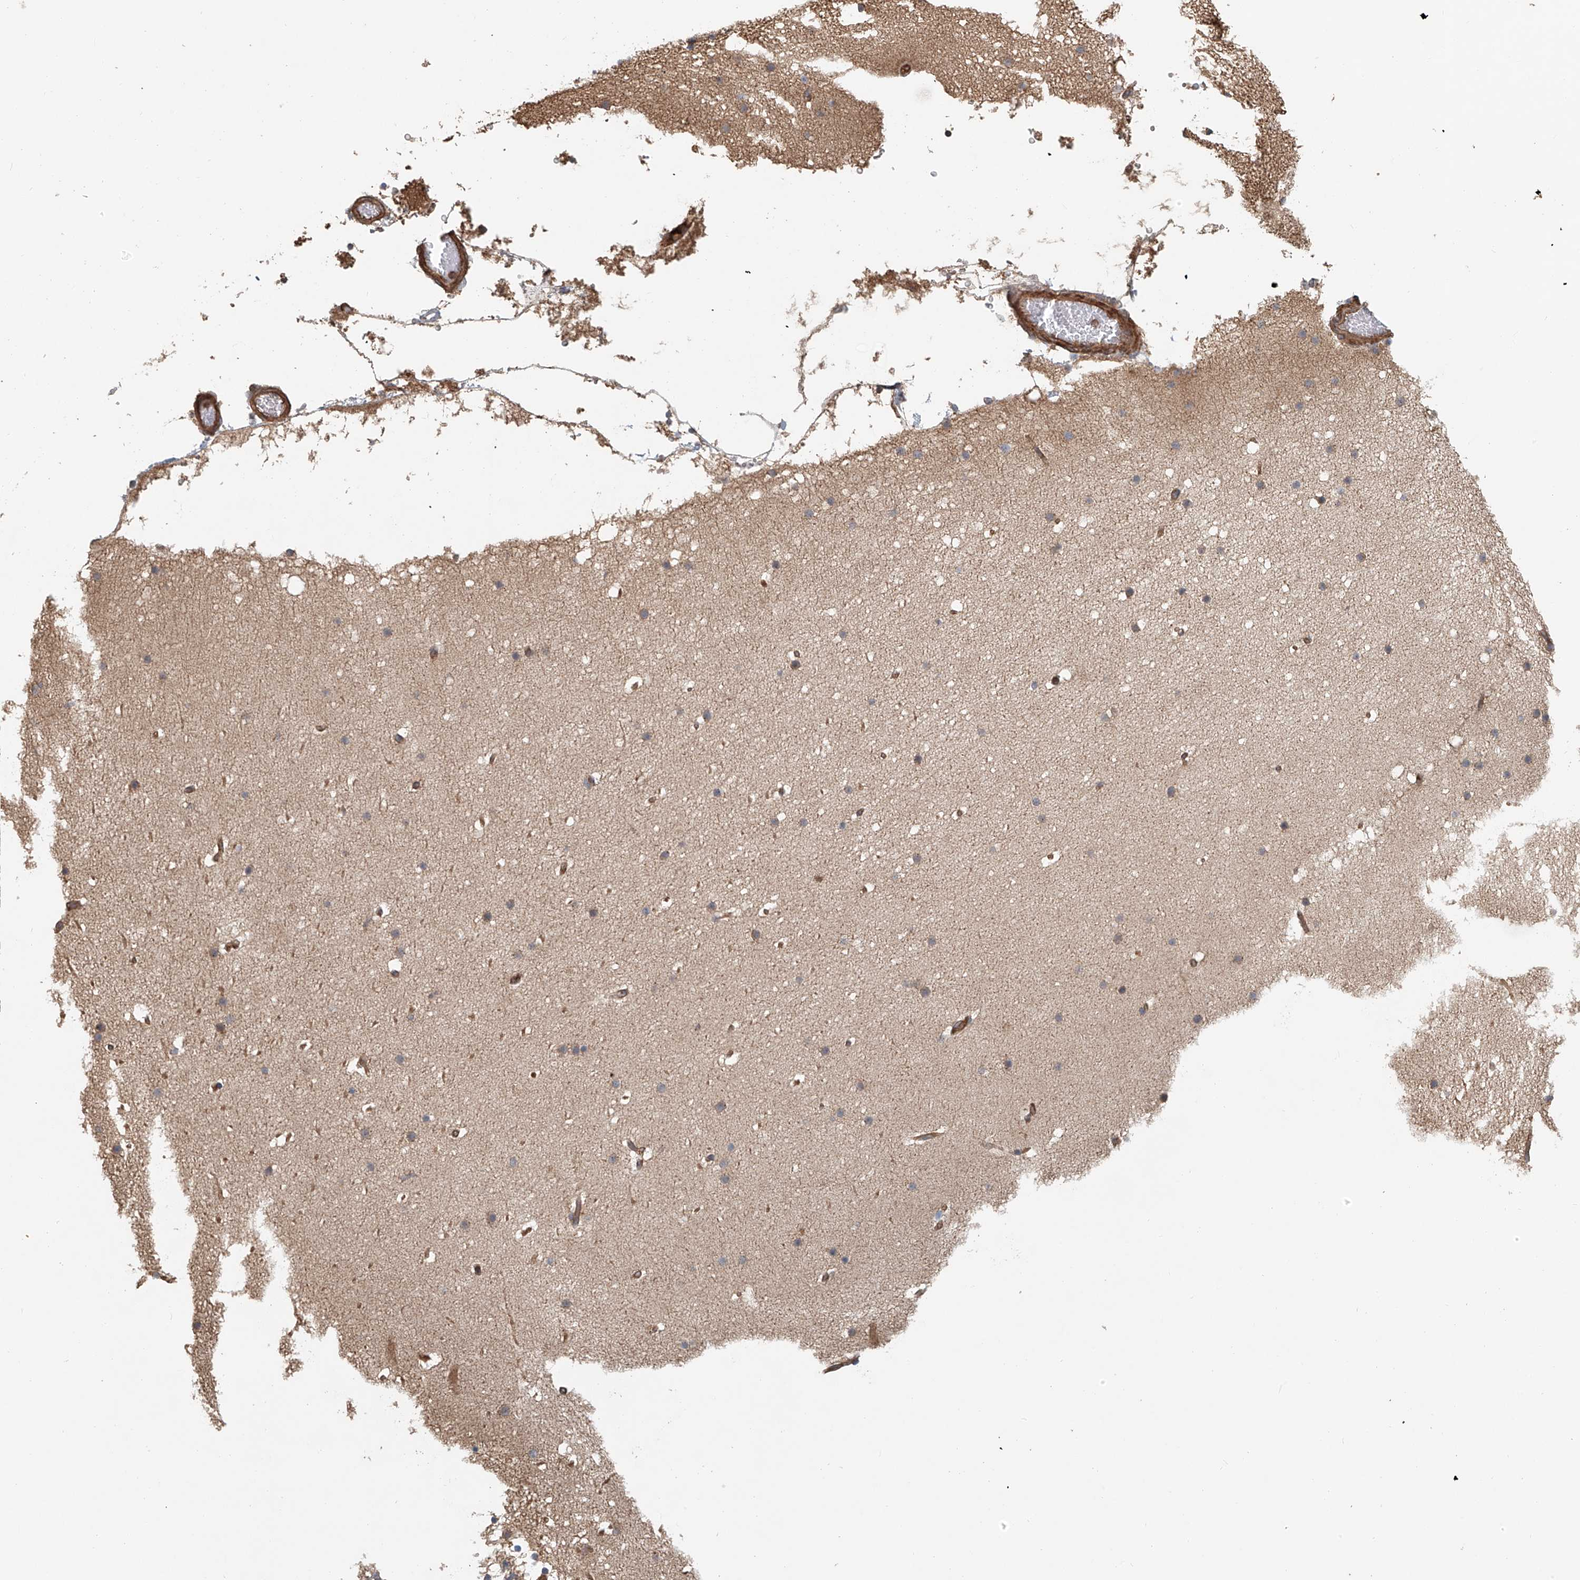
{"staining": {"intensity": "weak", "quantity": "25%-75%", "location": "cytoplasmic/membranous"}, "tissue": "cerebellum", "cell_type": "Cells in granular layer", "image_type": "normal", "snomed": [{"axis": "morphology", "description": "Normal tissue, NOS"}, {"axis": "topography", "description": "Cerebellum"}], "caption": "Immunohistochemical staining of unremarkable human cerebellum displays 25%-75% levels of weak cytoplasmic/membranous protein staining in about 25%-75% of cells in granular layer. (Stains: DAB in brown, nuclei in blue, Microscopy: brightfield microscopy at high magnification).", "gene": "FRYL", "patient": {"sex": "male", "age": 57}}